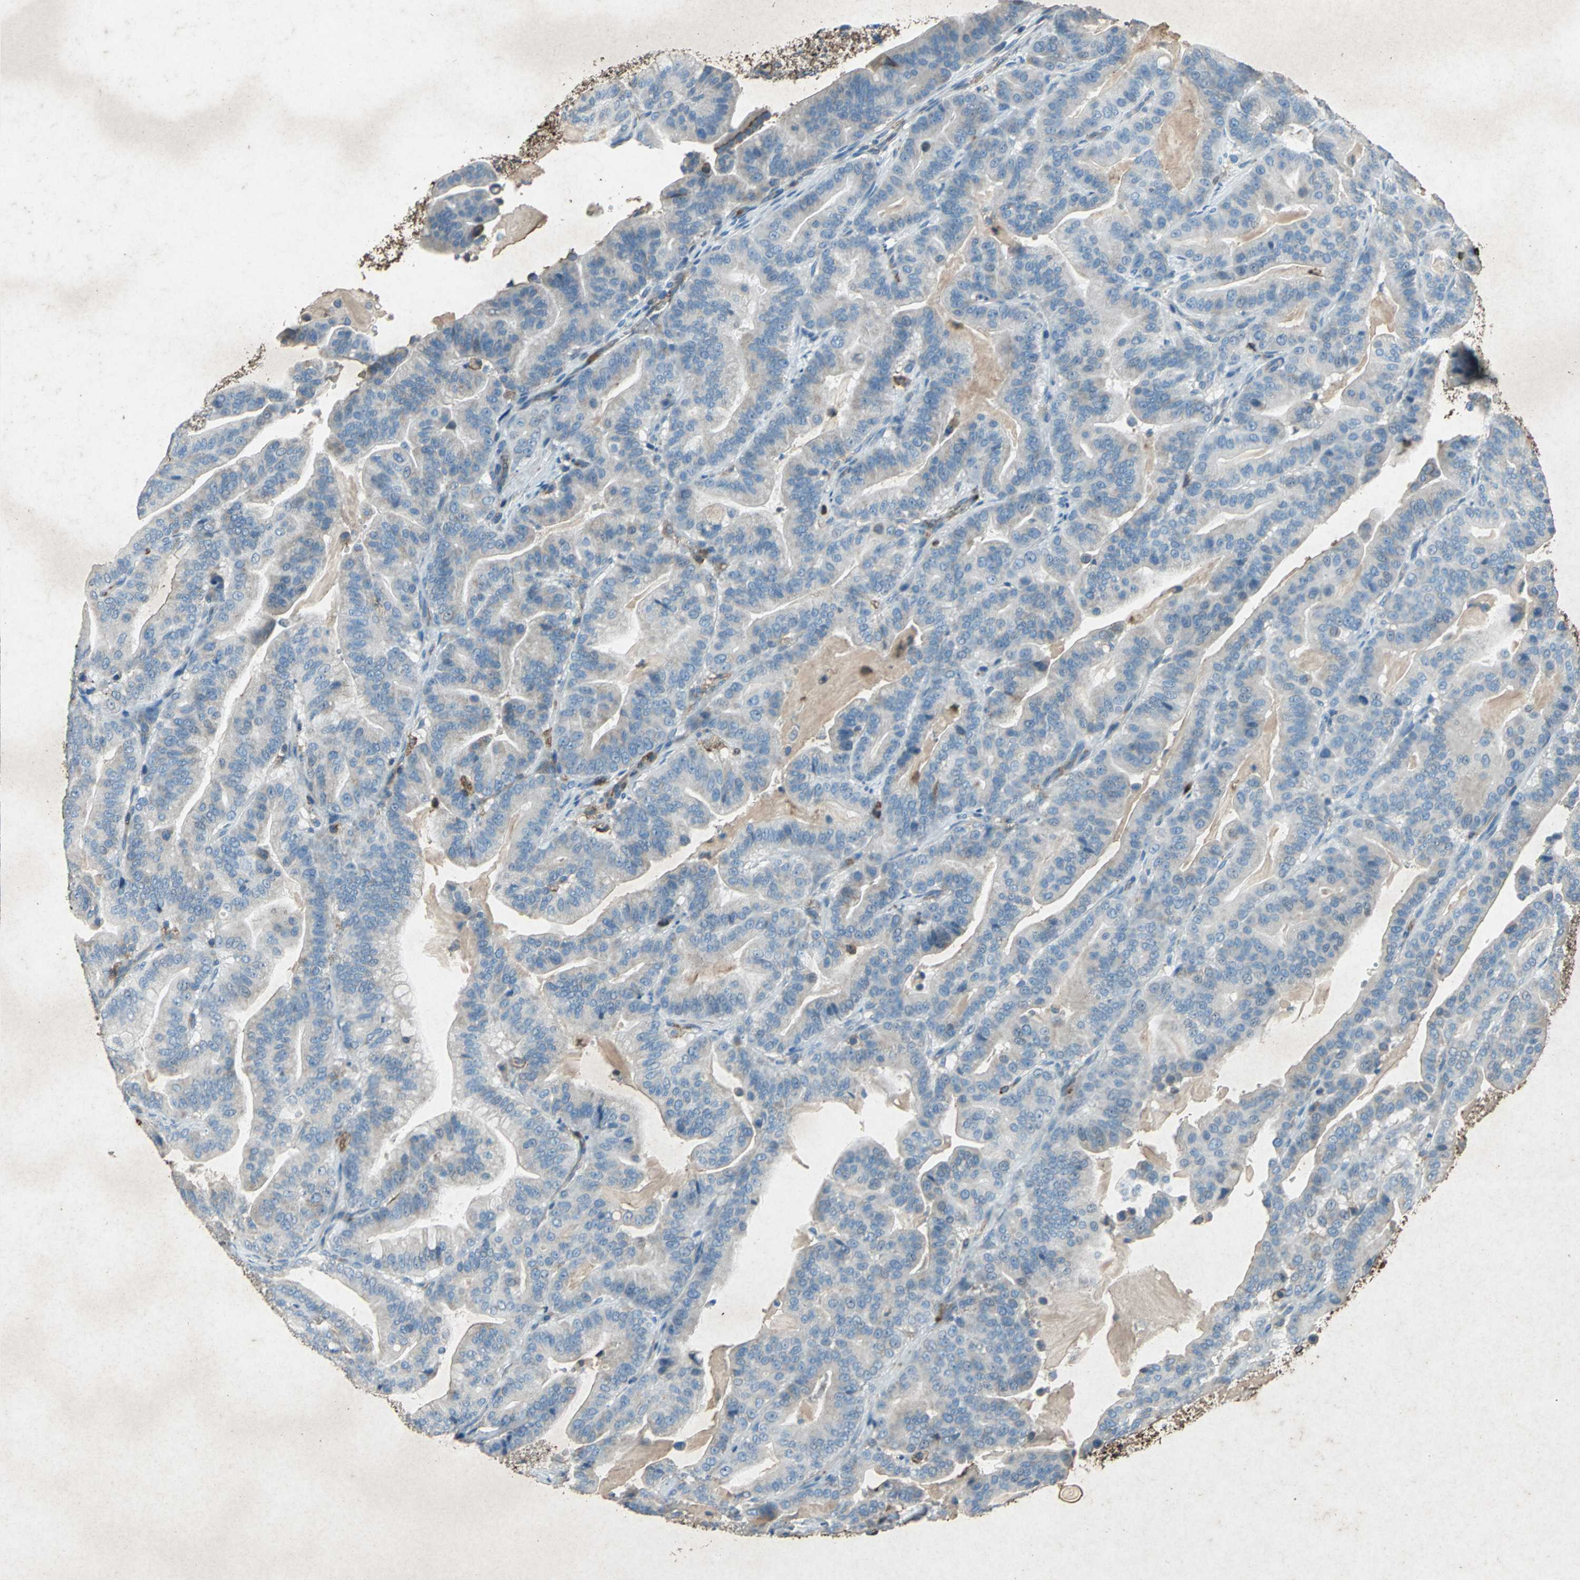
{"staining": {"intensity": "weak", "quantity": "25%-75%", "location": "cytoplasmic/membranous"}, "tissue": "pancreatic cancer", "cell_type": "Tumor cells", "image_type": "cancer", "snomed": [{"axis": "morphology", "description": "Adenocarcinoma, NOS"}, {"axis": "topography", "description": "Pancreas"}], "caption": "Pancreatic cancer stained with a protein marker displays weak staining in tumor cells.", "gene": "CCR6", "patient": {"sex": "male", "age": 63}}